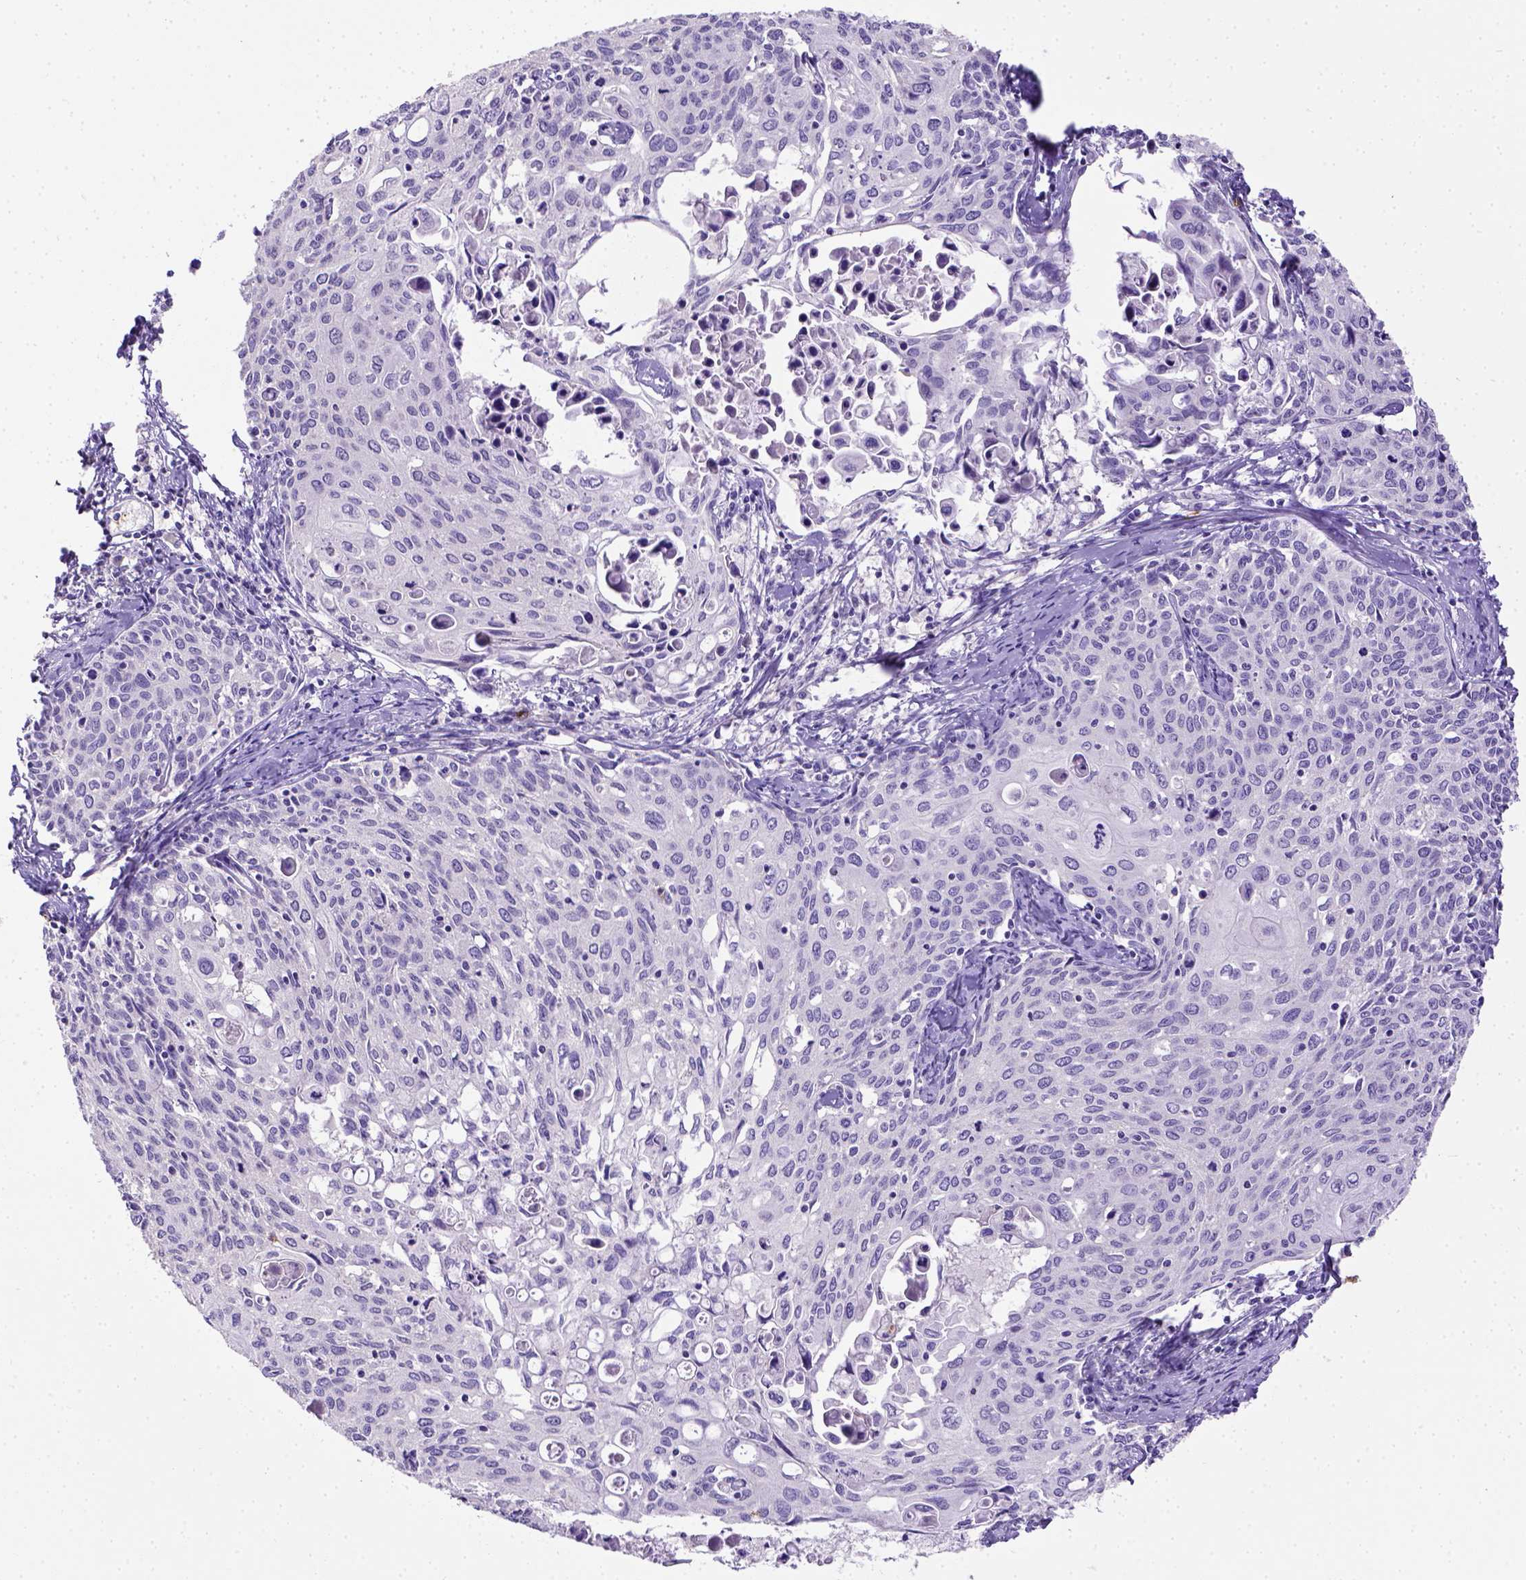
{"staining": {"intensity": "negative", "quantity": "none", "location": "none"}, "tissue": "cervical cancer", "cell_type": "Tumor cells", "image_type": "cancer", "snomed": [{"axis": "morphology", "description": "Squamous cell carcinoma, NOS"}, {"axis": "topography", "description": "Cervix"}], "caption": "Micrograph shows no protein staining in tumor cells of squamous cell carcinoma (cervical) tissue.", "gene": "B3GAT1", "patient": {"sex": "female", "age": 62}}